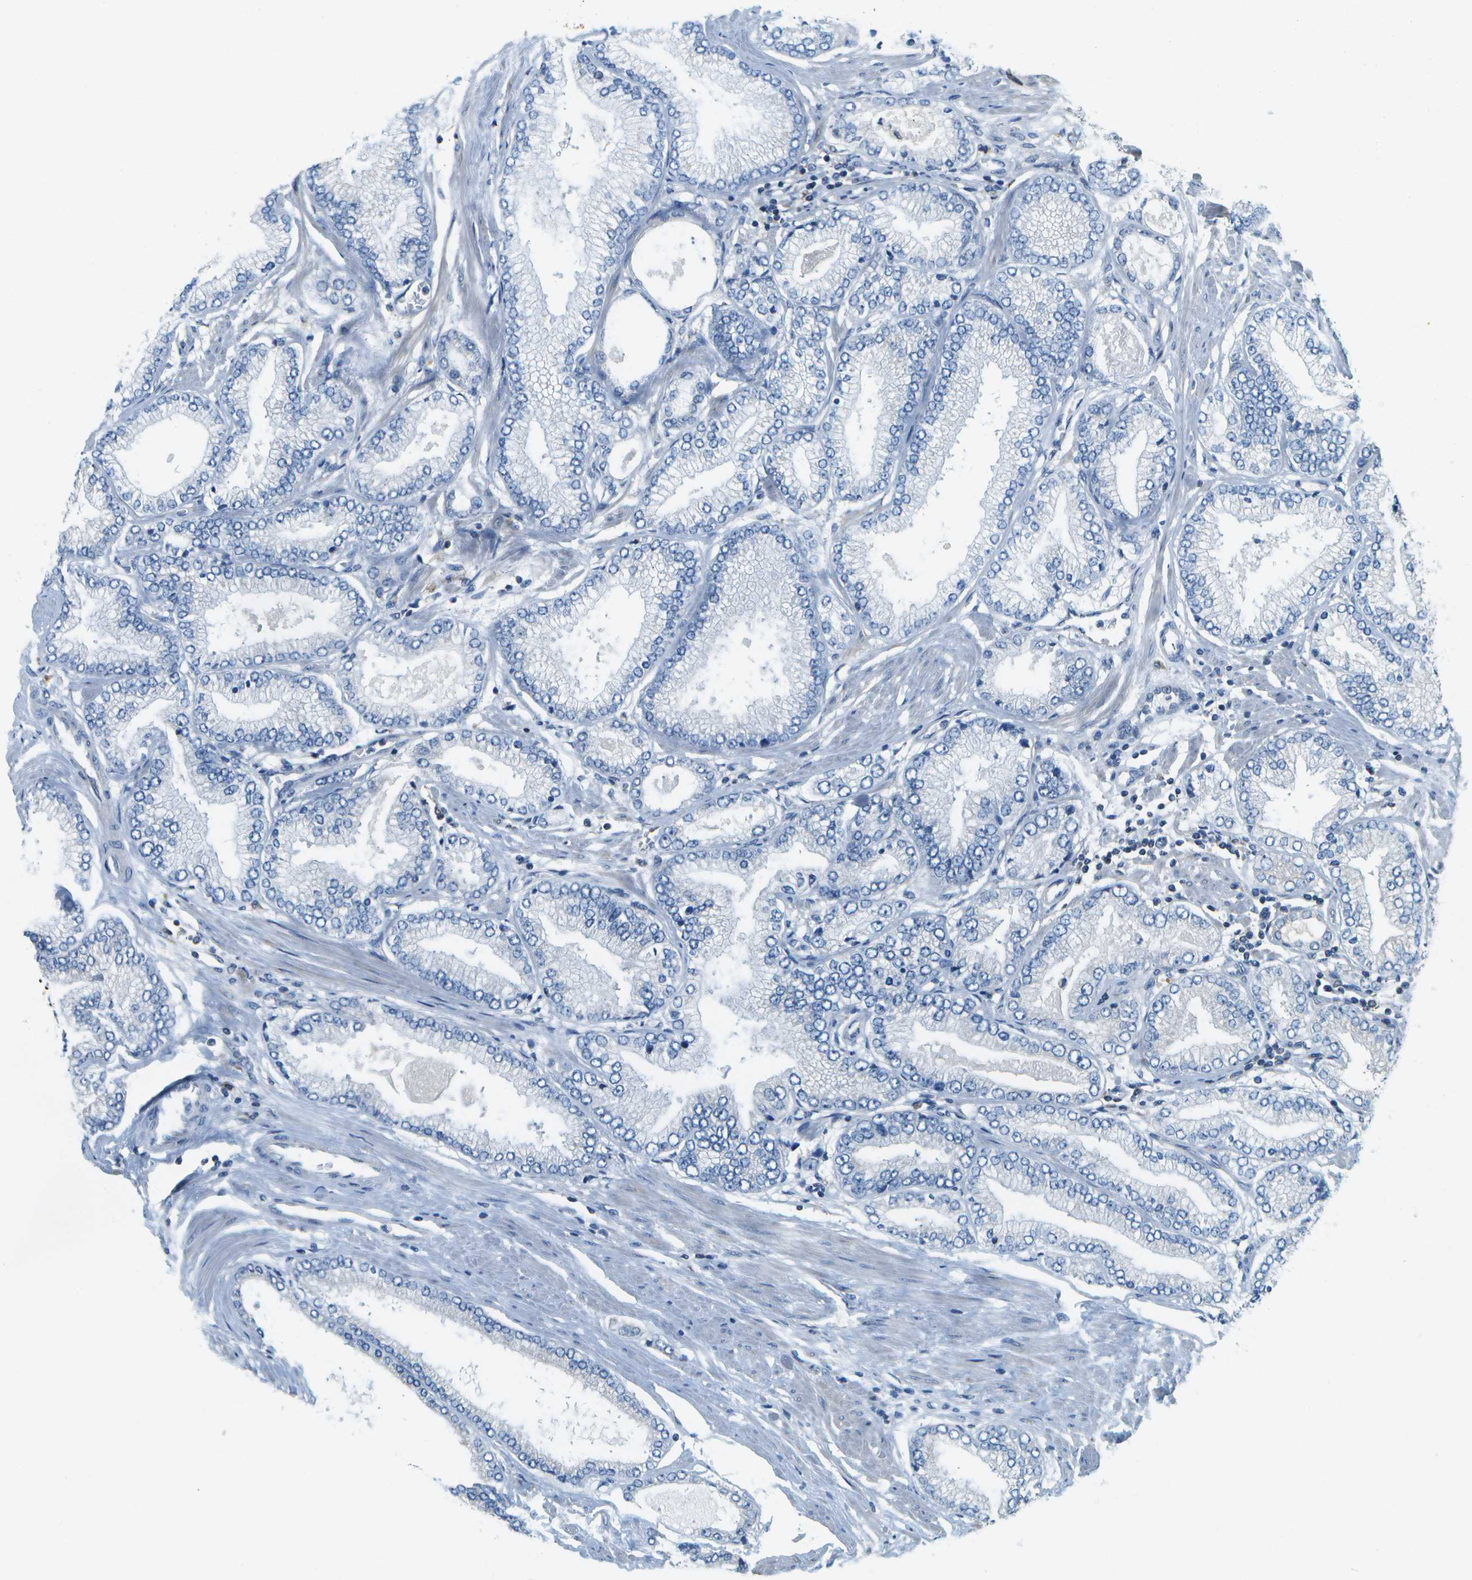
{"staining": {"intensity": "negative", "quantity": "none", "location": "none"}, "tissue": "prostate cancer", "cell_type": "Tumor cells", "image_type": "cancer", "snomed": [{"axis": "morphology", "description": "Adenocarcinoma, High grade"}, {"axis": "topography", "description": "Prostate"}], "caption": "Micrograph shows no significant protein staining in tumor cells of high-grade adenocarcinoma (prostate).", "gene": "PTGIS", "patient": {"sex": "male", "age": 61}}